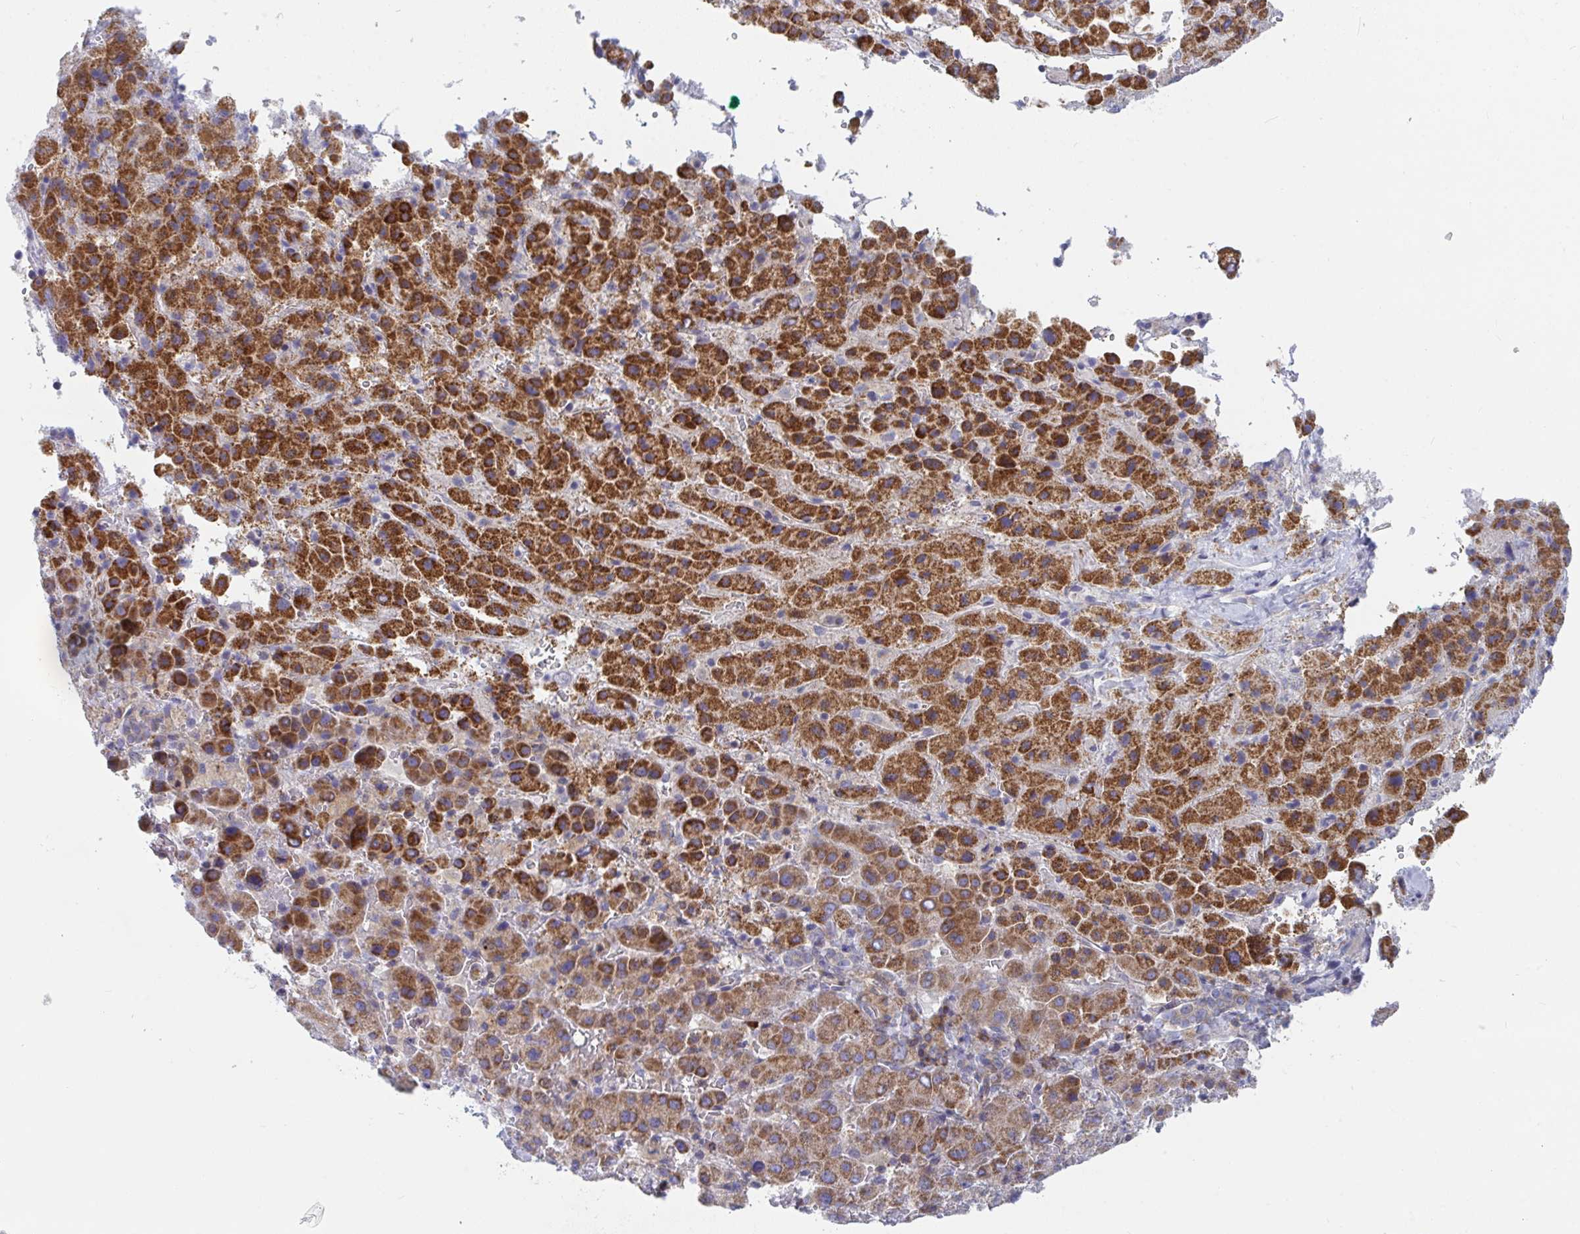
{"staining": {"intensity": "strong", "quantity": "25%-75%", "location": "cytoplasmic/membranous"}, "tissue": "liver cancer", "cell_type": "Tumor cells", "image_type": "cancer", "snomed": [{"axis": "morphology", "description": "Carcinoma, Hepatocellular, NOS"}, {"axis": "topography", "description": "Liver"}], "caption": "Liver cancer (hepatocellular carcinoma) stained for a protein (brown) demonstrates strong cytoplasmic/membranous positive positivity in approximately 25%-75% of tumor cells.", "gene": "FRMD3", "patient": {"sex": "female", "age": 58}}